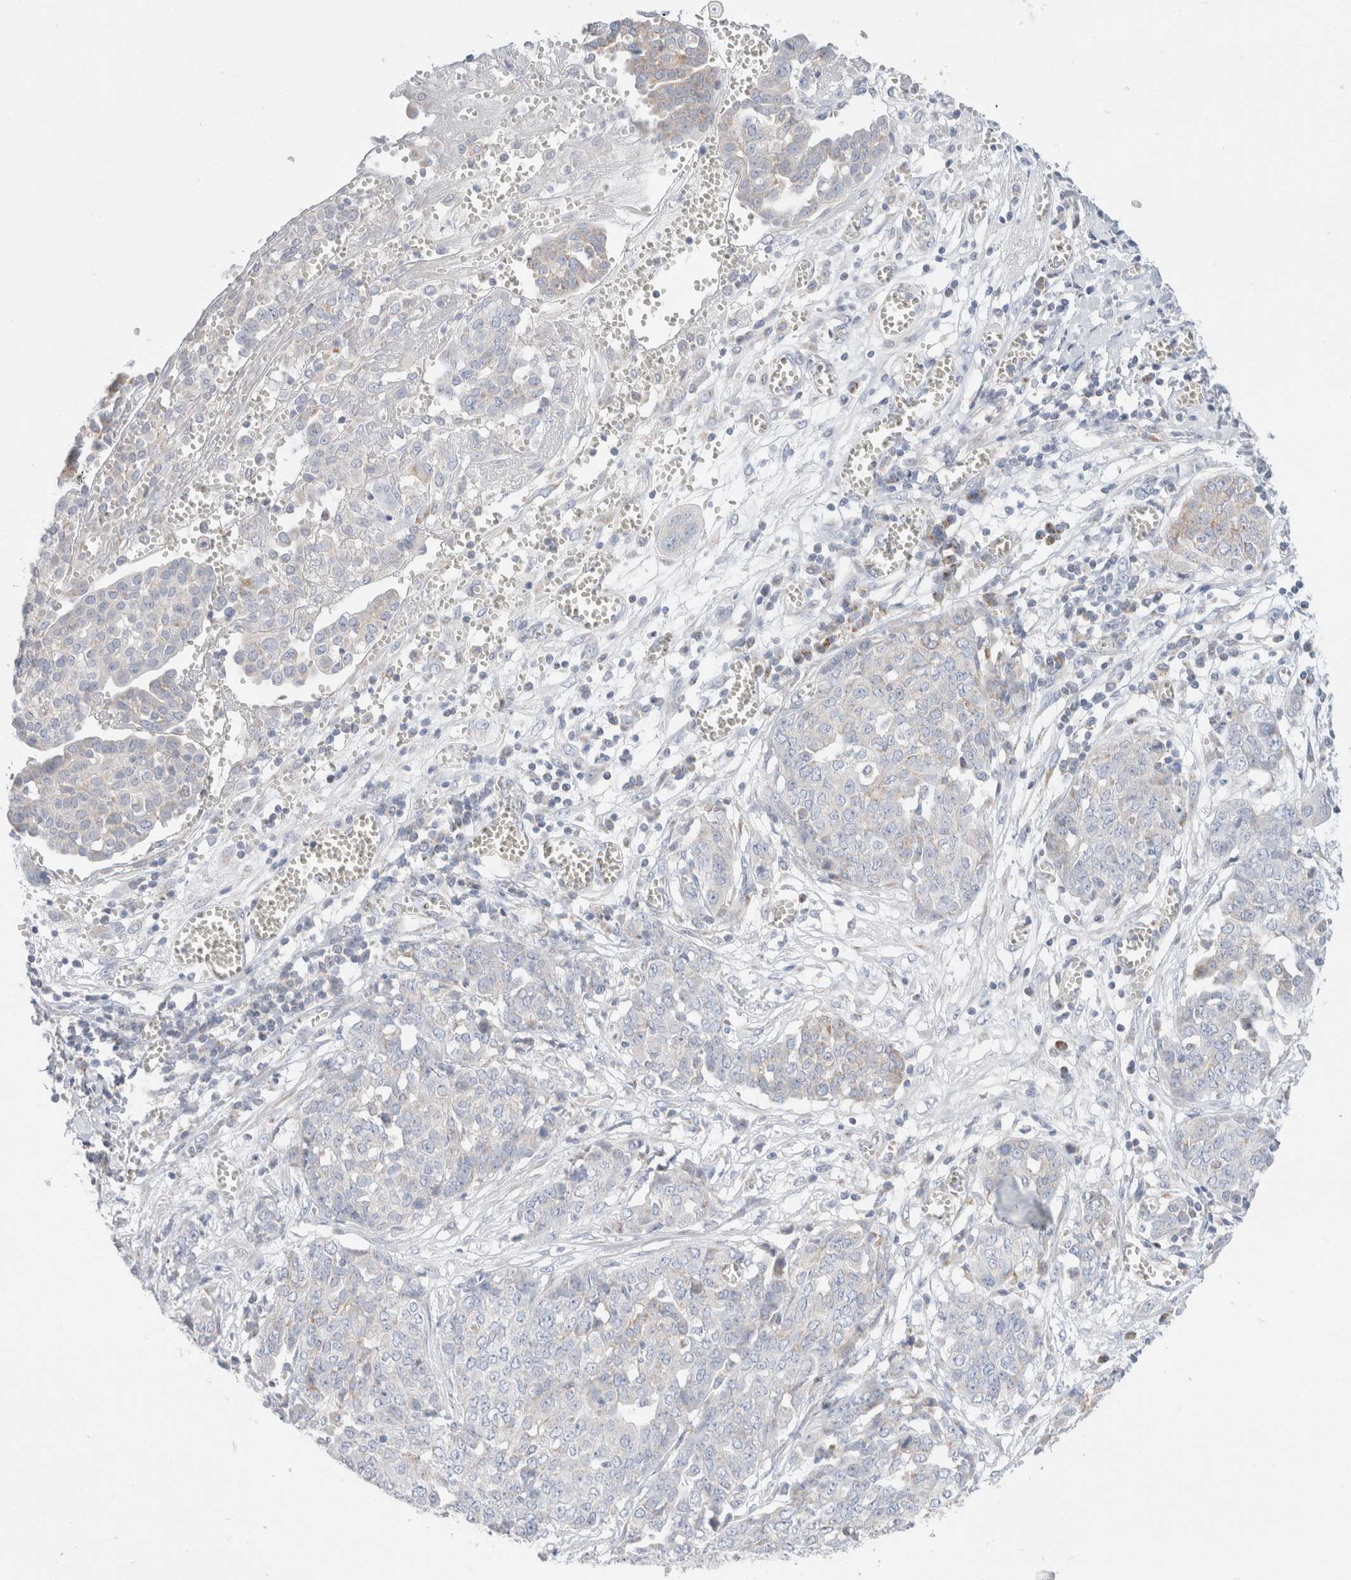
{"staining": {"intensity": "negative", "quantity": "none", "location": "none"}, "tissue": "ovarian cancer", "cell_type": "Tumor cells", "image_type": "cancer", "snomed": [{"axis": "morphology", "description": "Cystadenocarcinoma, serous, NOS"}, {"axis": "topography", "description": "Soft tissue"}, {"axis": "topography", "description": "Ovary"}], "caption": "Ovarian cancer (serous cystadenocarcinoma) stained for a protein using immunohistochemistry (IHC) demonstrates no expression tumor cells.", "gene": "ATP6V1C1", "patient": {"sex": "female", "age": 57}}